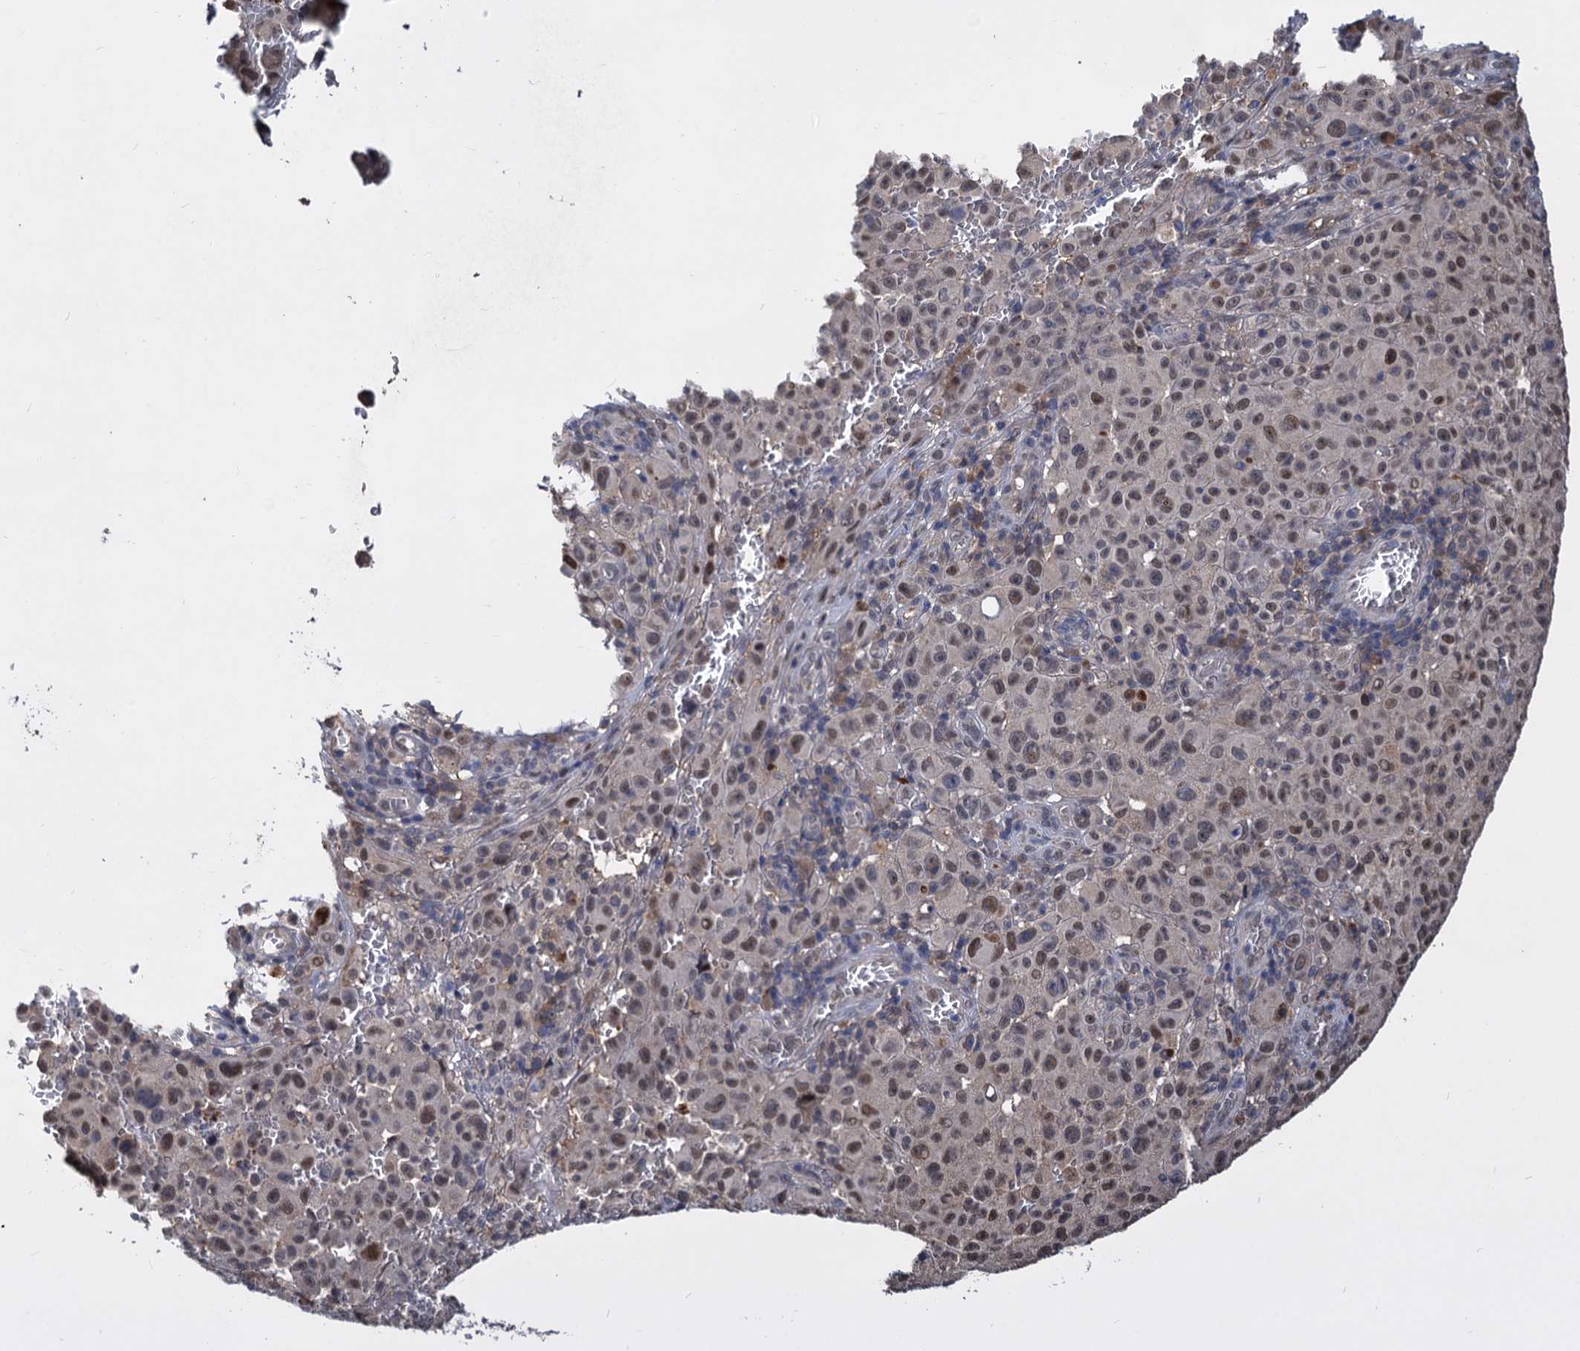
{"staining": {"intensity": "moderate", "quantity": ">75%", "location": "nuclear"}, "tissue": "melanoma", "cell_type": "Tumor cells", "image_type": "cancer", "snomed": [{"axis": "morphology", "description": "Malignant melanoma, NOS"}, {"axis": "topography", "description": "Skin"}], "caption": "High-magnification brightfield microscopy of melanoma stained with DAB (brown) and counterstained with hematoxylin (blue). tumor cells exhibit moderate nuclear staining is identified in approximately>75% of cells.", "gene": "PSMD4", "patient": {"sex": "female", "age": 82}}